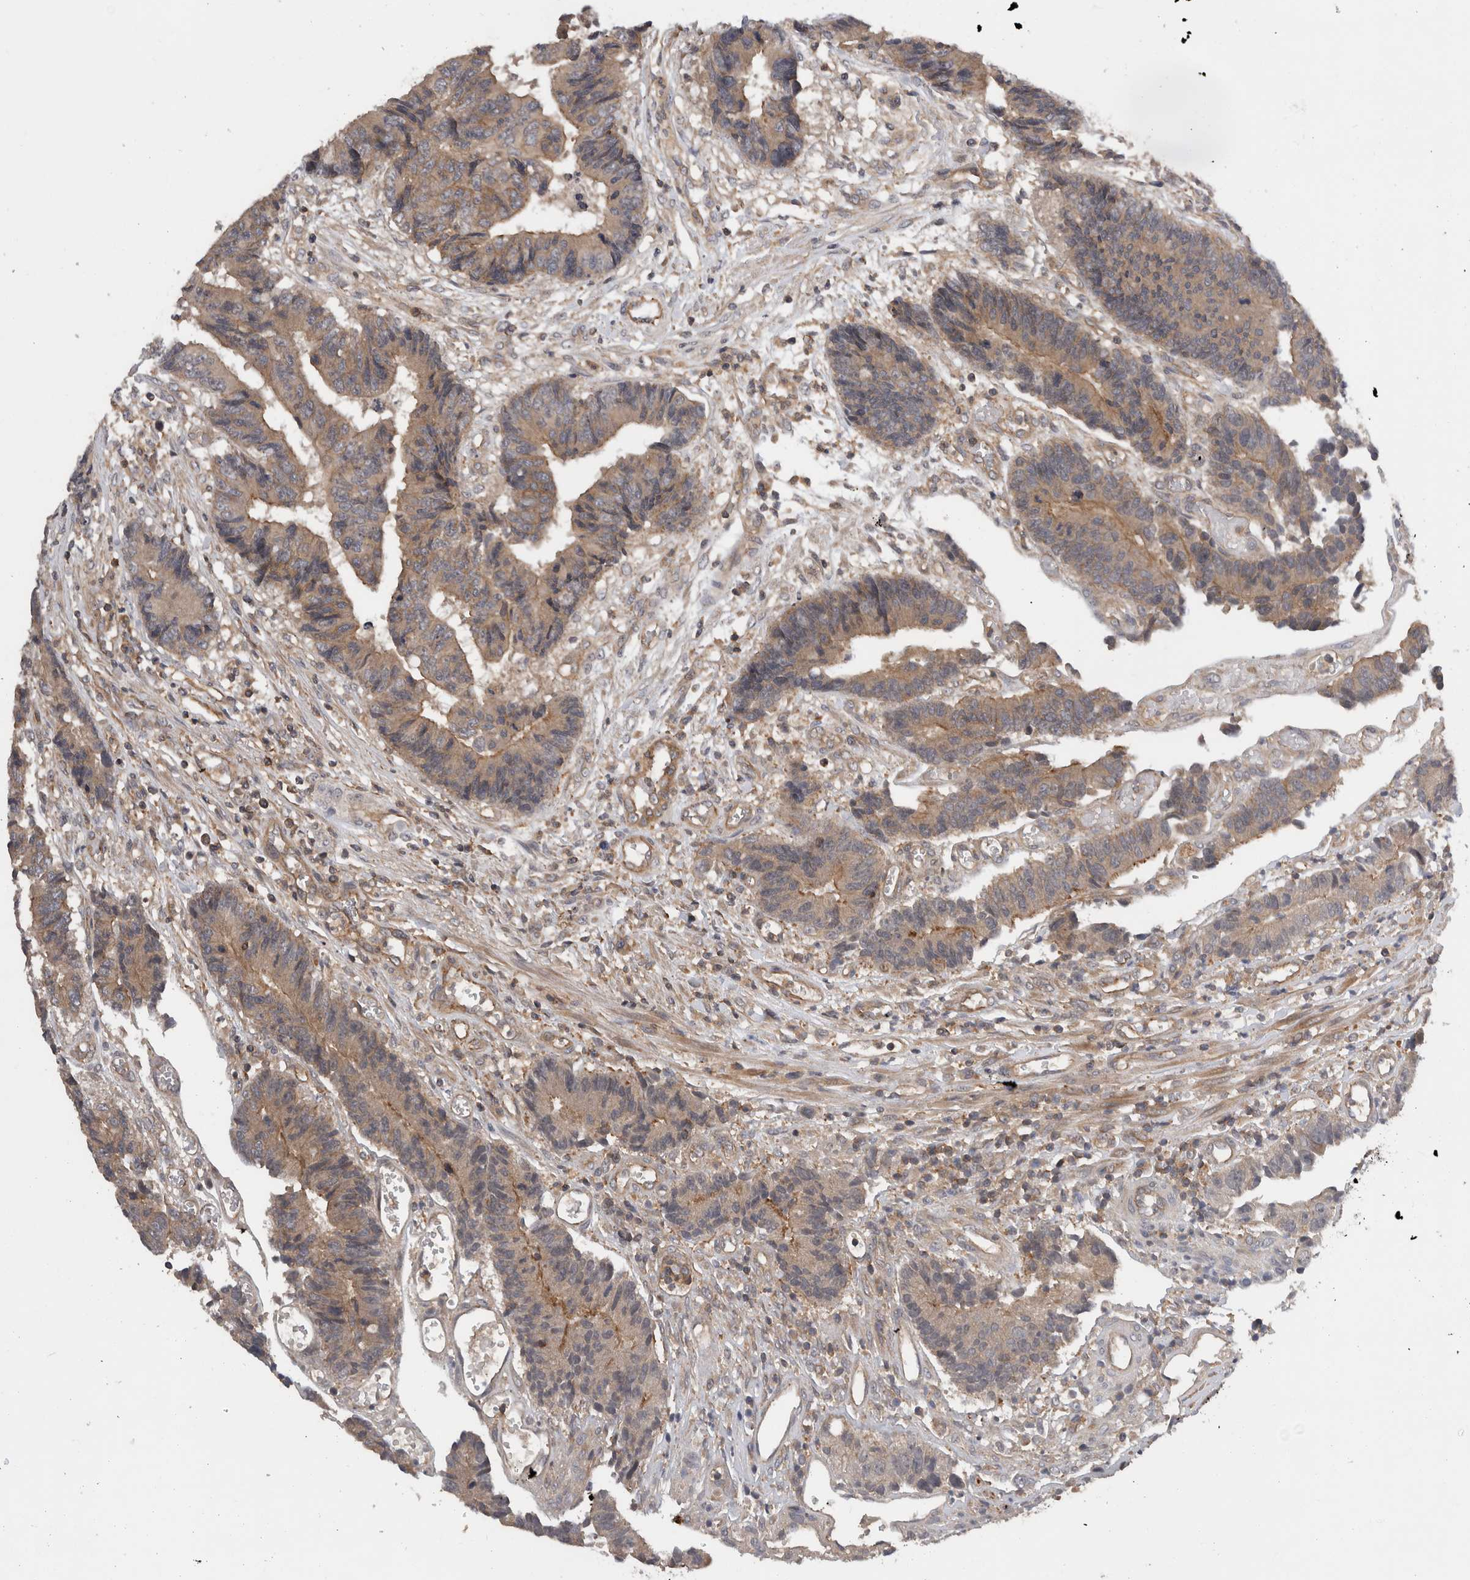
{"staining": {"intensity": "weak", "quantity": ">75%", "location": "cytoplasmic/membranous"}, "tissue": "colorectal cancer", "cell_type": "Tumor cells", "image_type": "cancer", "snomed": [{"axis": "morphology", "description": "Adenocarcinoma, NOS"}, {"axis": "topography", "description": "Rectum"}], "caption": "A low amount of weak cytoplasmic/membranous positivity is present in approximately >75% of tumor cells in colorectal cancer tissue. (DAB IHC, brown staining for protein, blue staining for nuclei).", "gene": "SCARA5", "patient": {"sex": "male", "age": 84}}